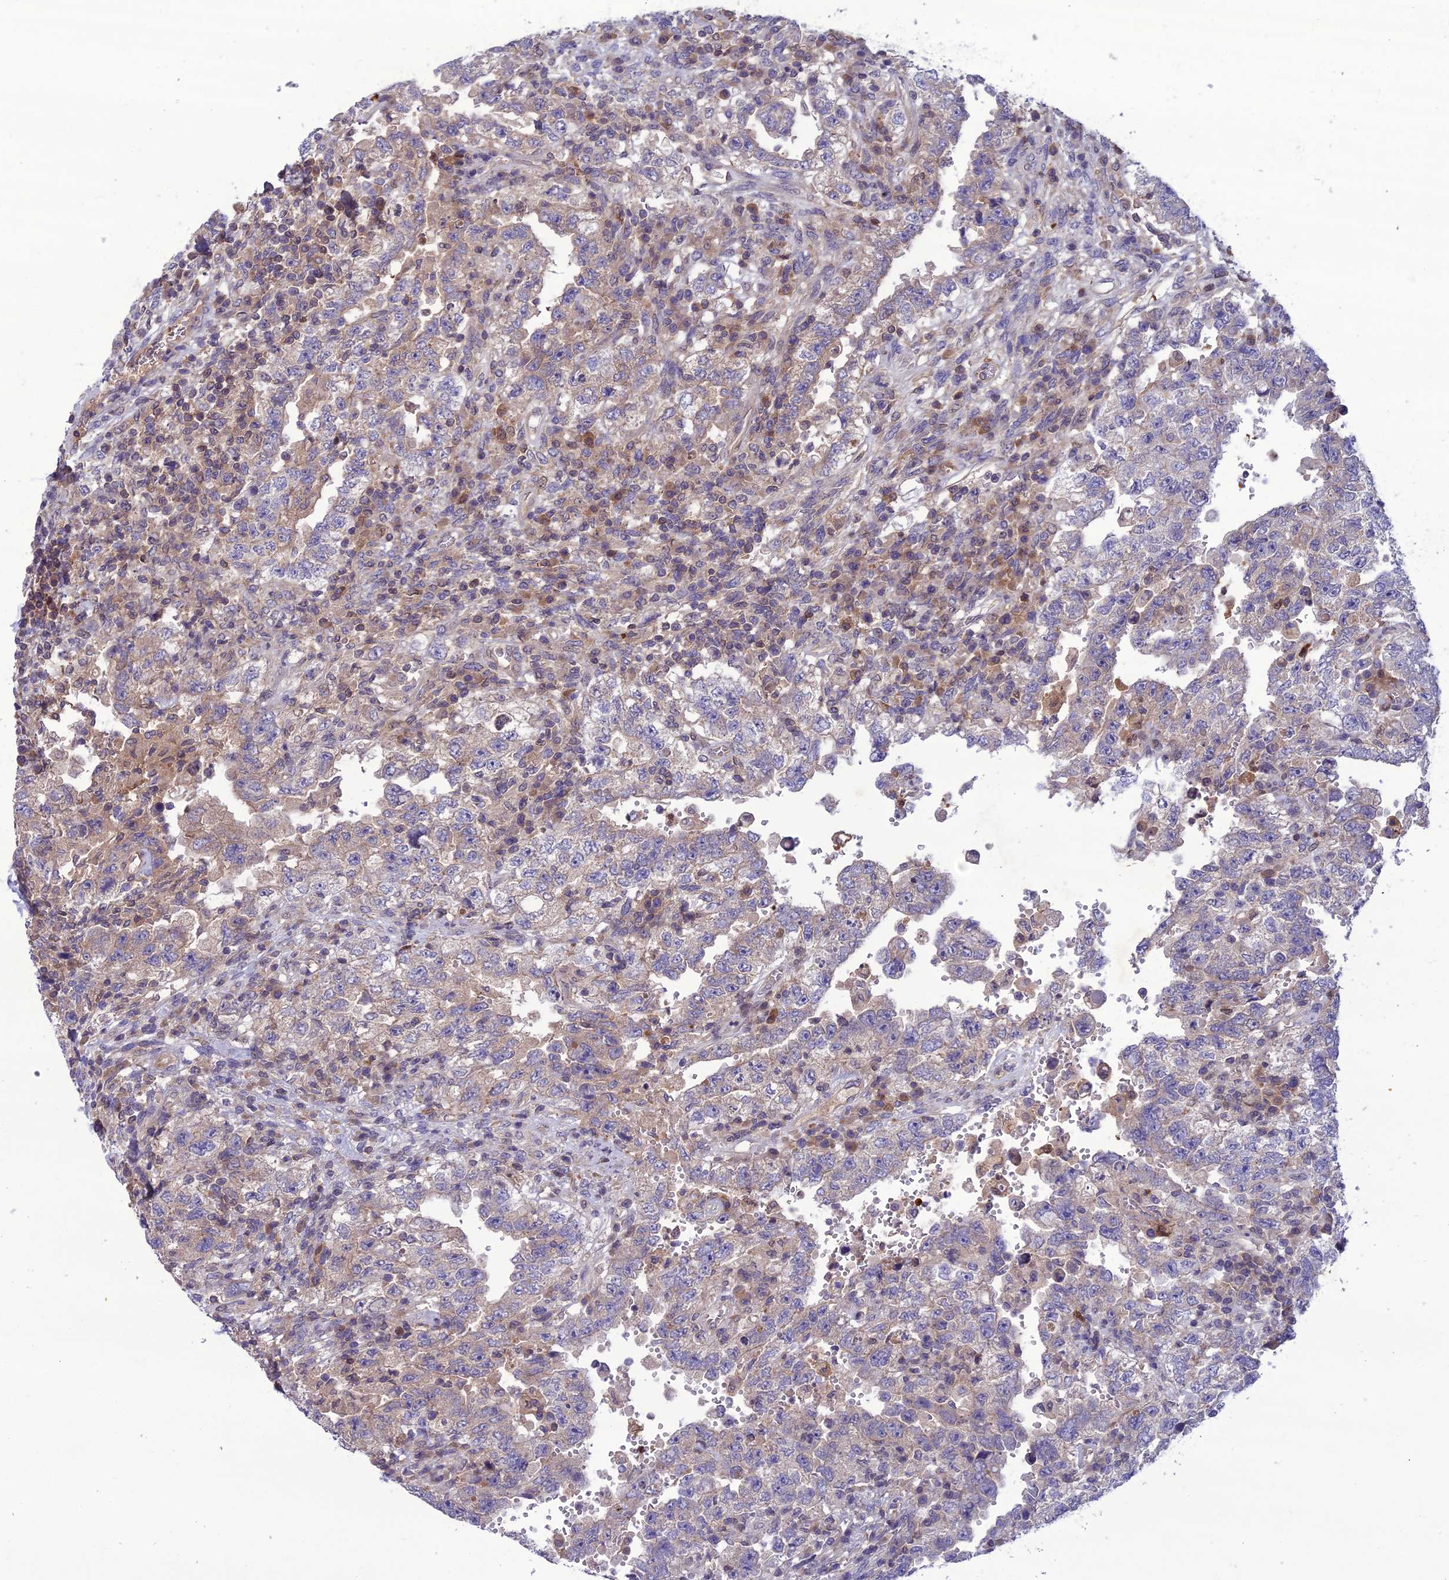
{"staining": {"intensity": "negative", "quantity": "none", "location": "none"}, "tissue": "testis cancer", "cell_type": "Tumor cells", "image_type": "cancer", "snomed": [{"axis": "morphology", "description": "Carcinoma, Embryonal, NOS"}, {"axis": "topography", "description": "Testis"}], "caption": "Tumor cells show no significant protein positivity in testis embryonal carcinoma. Nuclei are stained in blue.", "gene": "GDF6", "patient": {"sex": "male", "age": 26}}